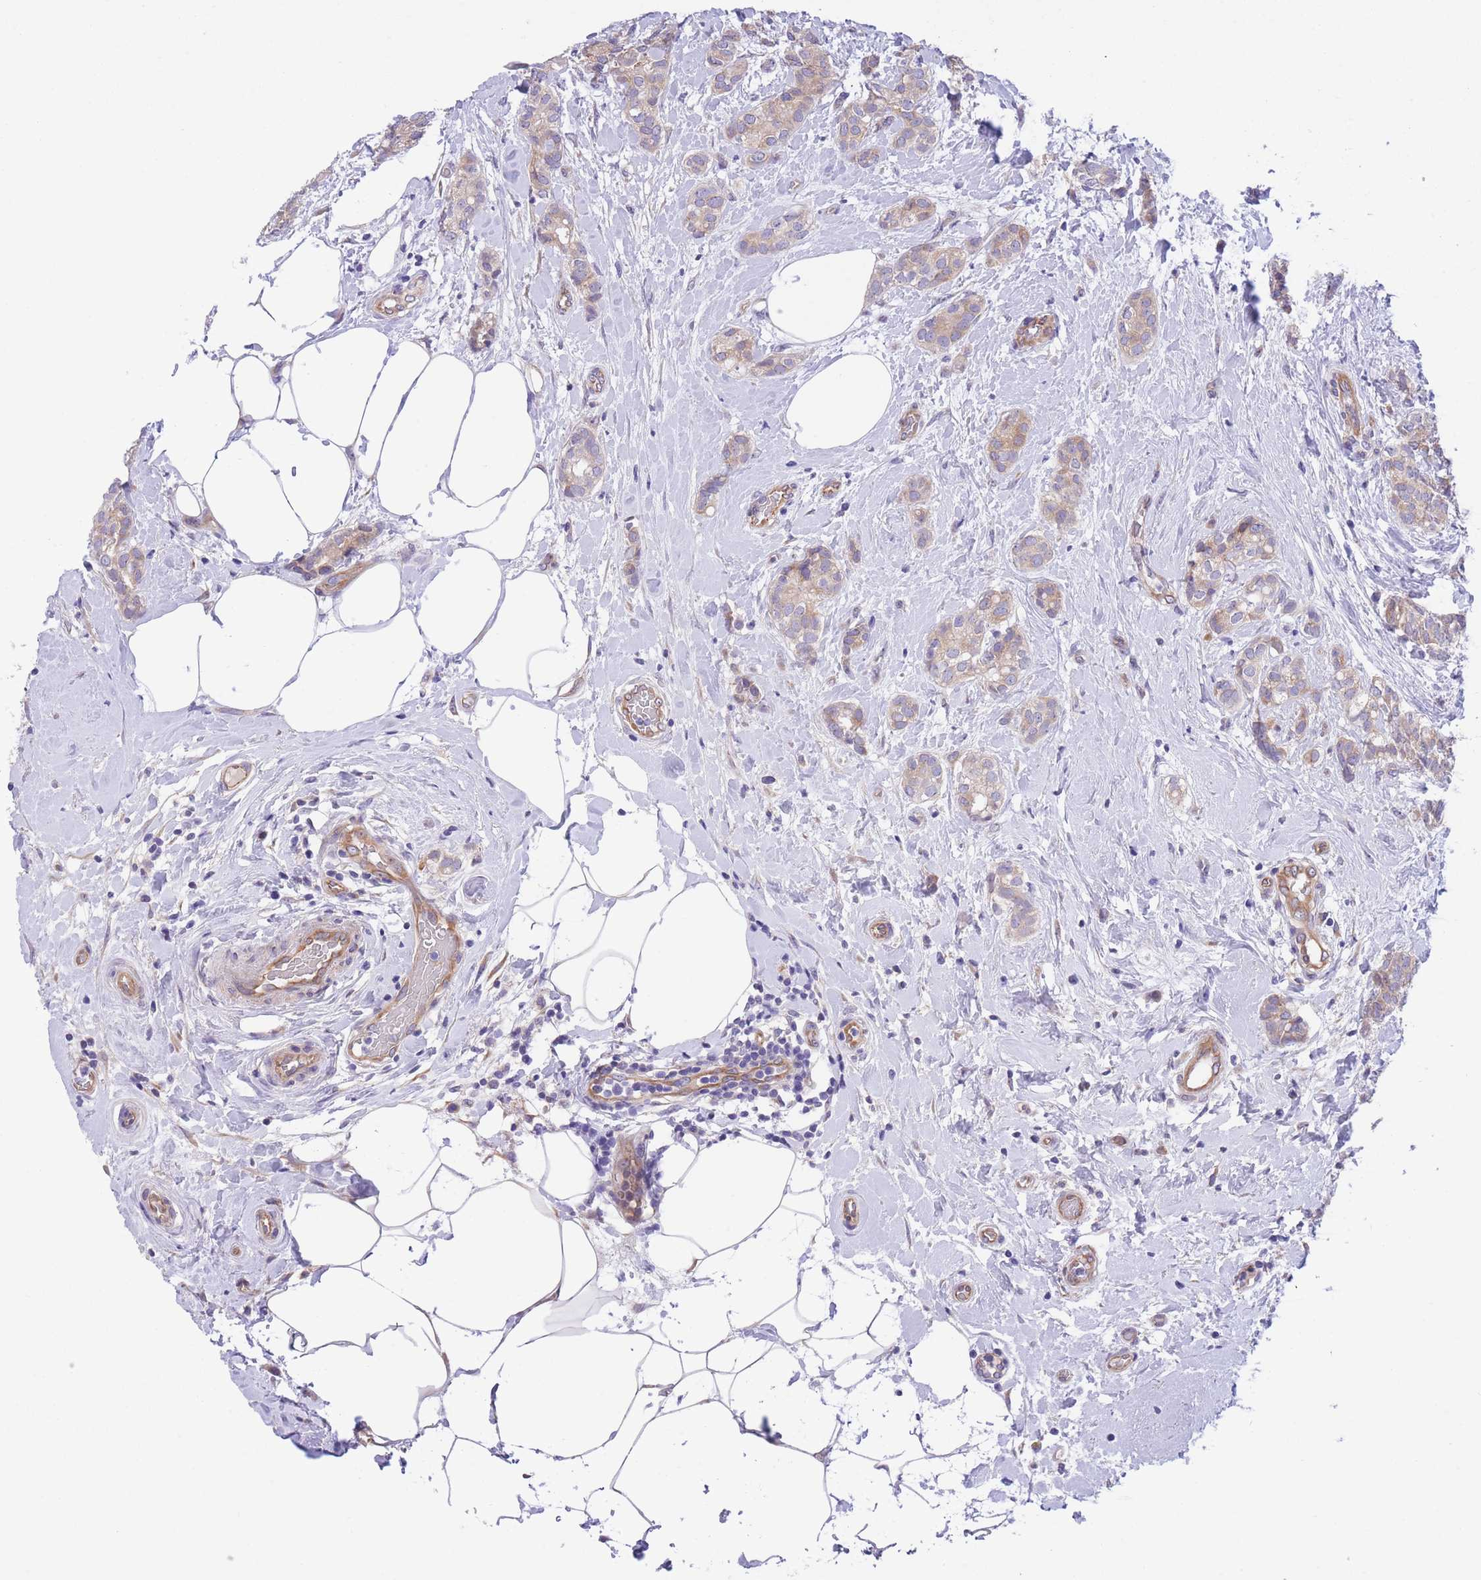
{"staining": {"intensity": "weak", "quantity": "25%-75%", "location": "cytoplasmic/membranous"}, "tissue": "breast cancer", "cell_type": "Tumor cells", "image_type": "cancer", "snomed": [{"axis": "morphology", "description": "Duct carcinoma"}, {"axis": "topography", "description": "Breast"}], "caption": "IHC photomicrograph of neoplastic tissue: infiltrating ductal carcinoma (breast) stained using IHC displays low levels of weak protein expression localized specifically in the cytoplasmic/membranous of tumor cells, appearing as a cytoplasmic/membranous brown color.", "gene": "WWOX", "patient": {"sex": "female", "age": 73}}